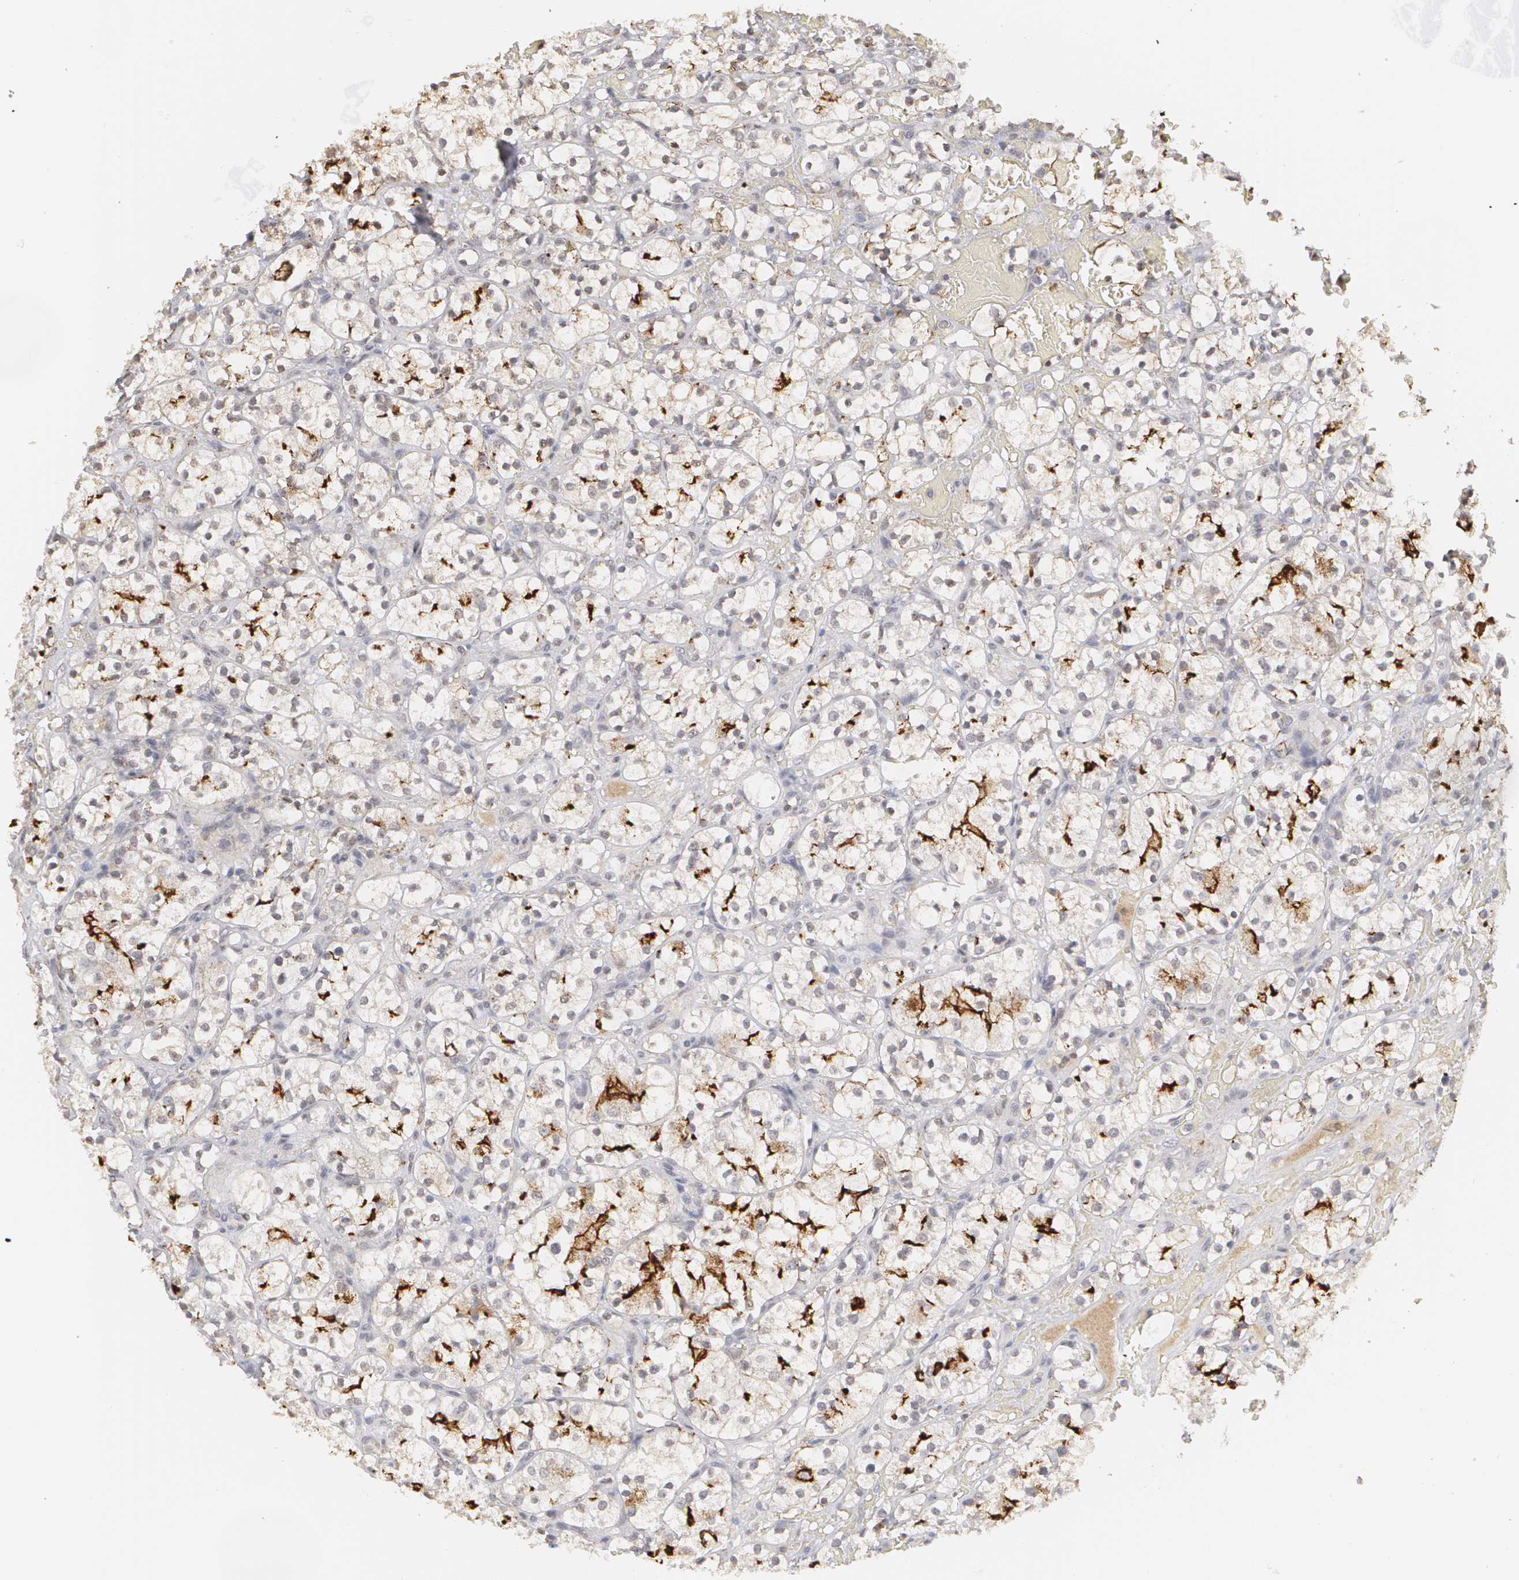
{"staining": {"intensity": "strong", "quantity": "<25%", "location": "cytoplasmic/membranous"}, "tissue": "renal cancer", "cell_type": "Tumor cells", "image_type": "cancer", "snomed": [{"axis": "morphology", "description": "Adenocarcinoma, NOS"}, {"axis": "topography", "description": "Kidney"}], "caption": "High-power microscopy captured an IHC photomicrograph of adenocarcinoma (renal), revealing strong cytoplasmic/membranous staining in about <25% of tumor cells.", "gene": "CLDN2", "patient": {"sex": "female", "age": 60}}